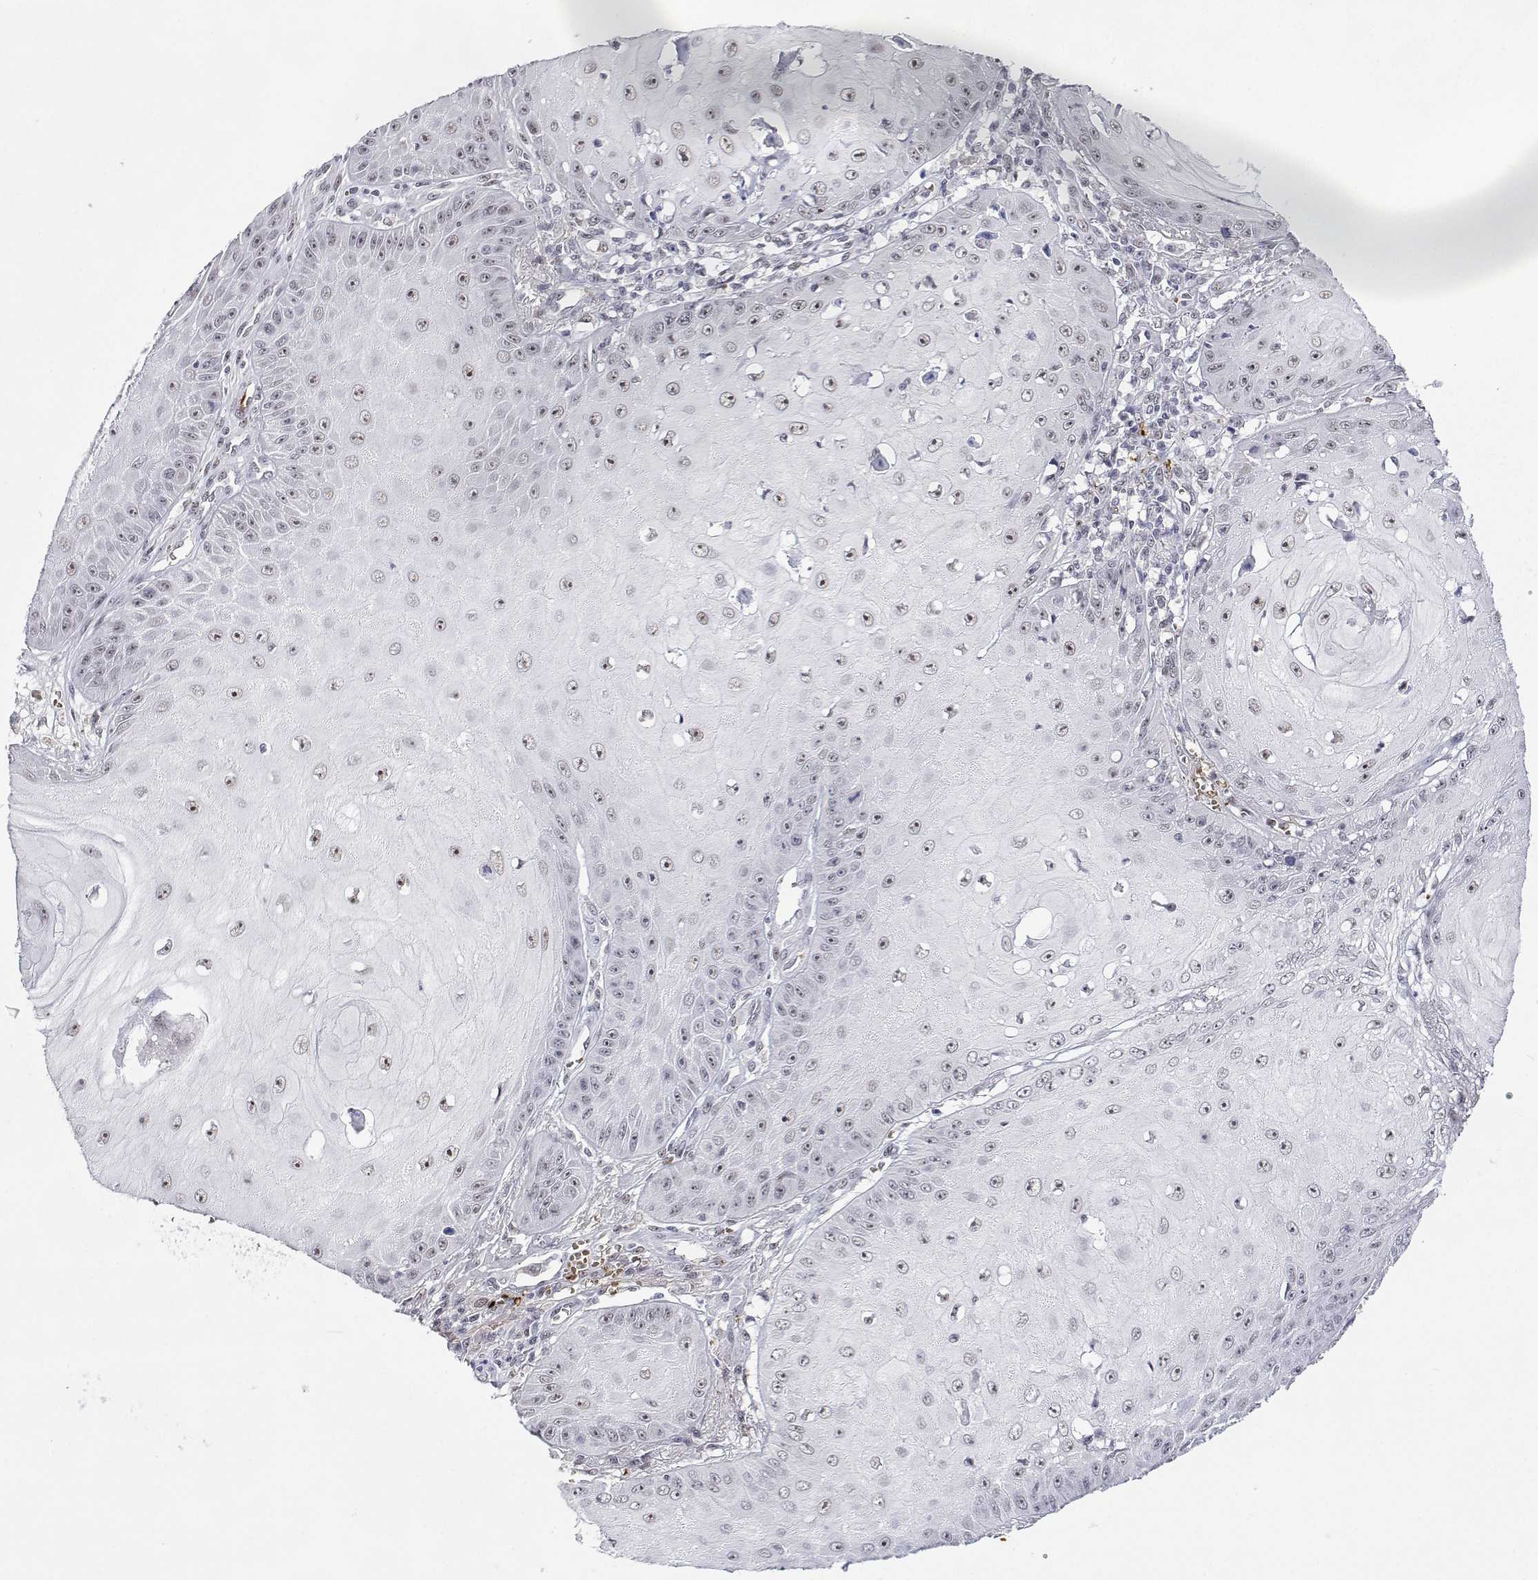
{"staining": {"intensity": "weak", "quantity": "25%-75%", "location": "nuclear"}, "tissue": "skin cancer", "cell_type": "Tumor cells", "image_type": "cancer", "snomed": [{"axis": "morphology", "description": "Squamous cell carcinoma, NOS"}, {"axis": "topography", "description": "Skin"}], "caption": "Immunohistochemistry (IHC) of human skin cancer demonstrates low levels of weak nuclear expression in approximately 25%-75% of tumor cells.", "gene": "ADAR", "patient": {"sex": "male", "age": 70}}